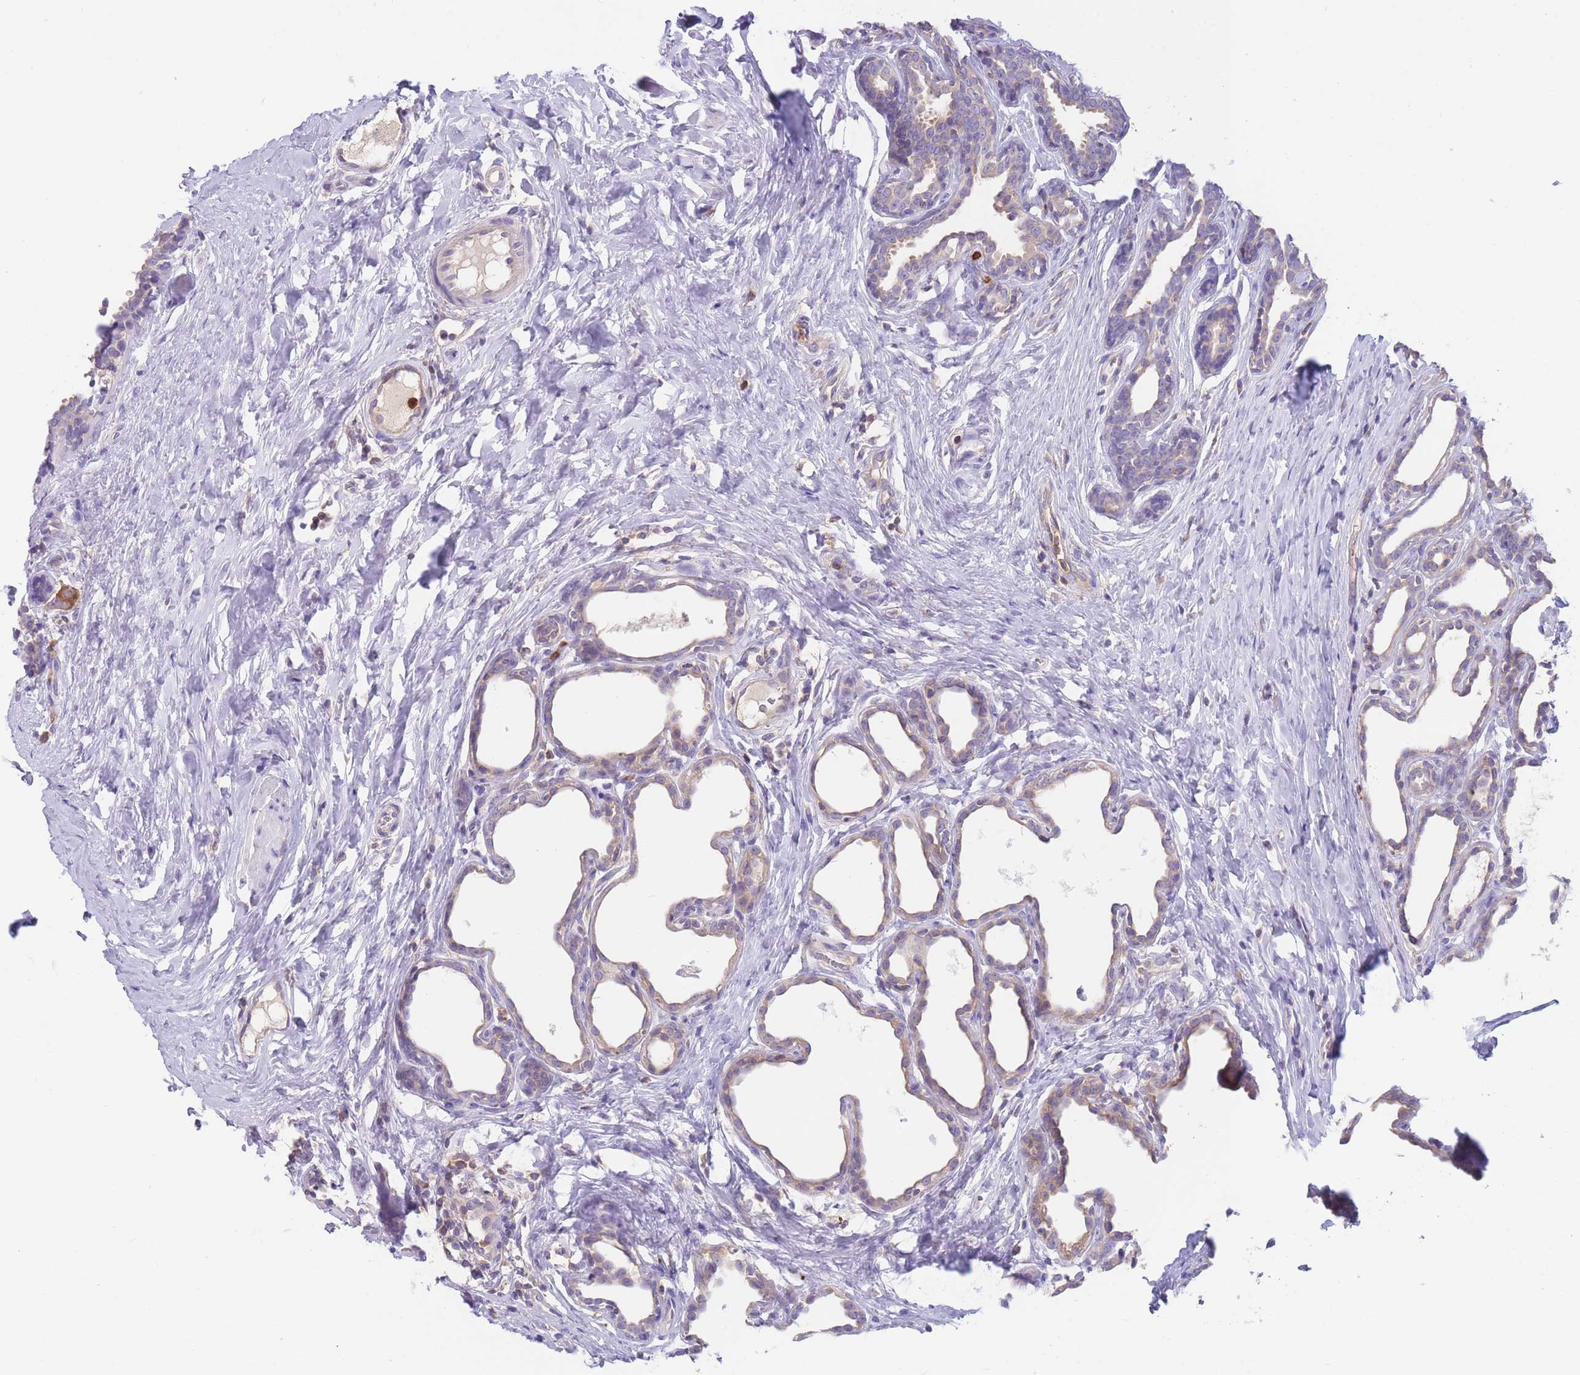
{"staining": {"intensity": "moderate", "quantity": "<25%", "location": "cytoplasmic/membranous"}, "tissue": "breast cancer", "cell_type": "Tumor cells", "image_type": "cancer", "snomed": [{"axis": "morphology", "description": "Duct carcinoma"}, {"axis": "topography", "description": "Breast"}], "caption": "High-power microscopy captured an immunohistochemistry histopathology image of breast cancer (intraductal carcinoma), revealing moderate cytoplasmic/membranous positivity in about <25% of tumor cells.", "gene": "ST3GAL4", "patient": {"sex": "female", "age": 40}}